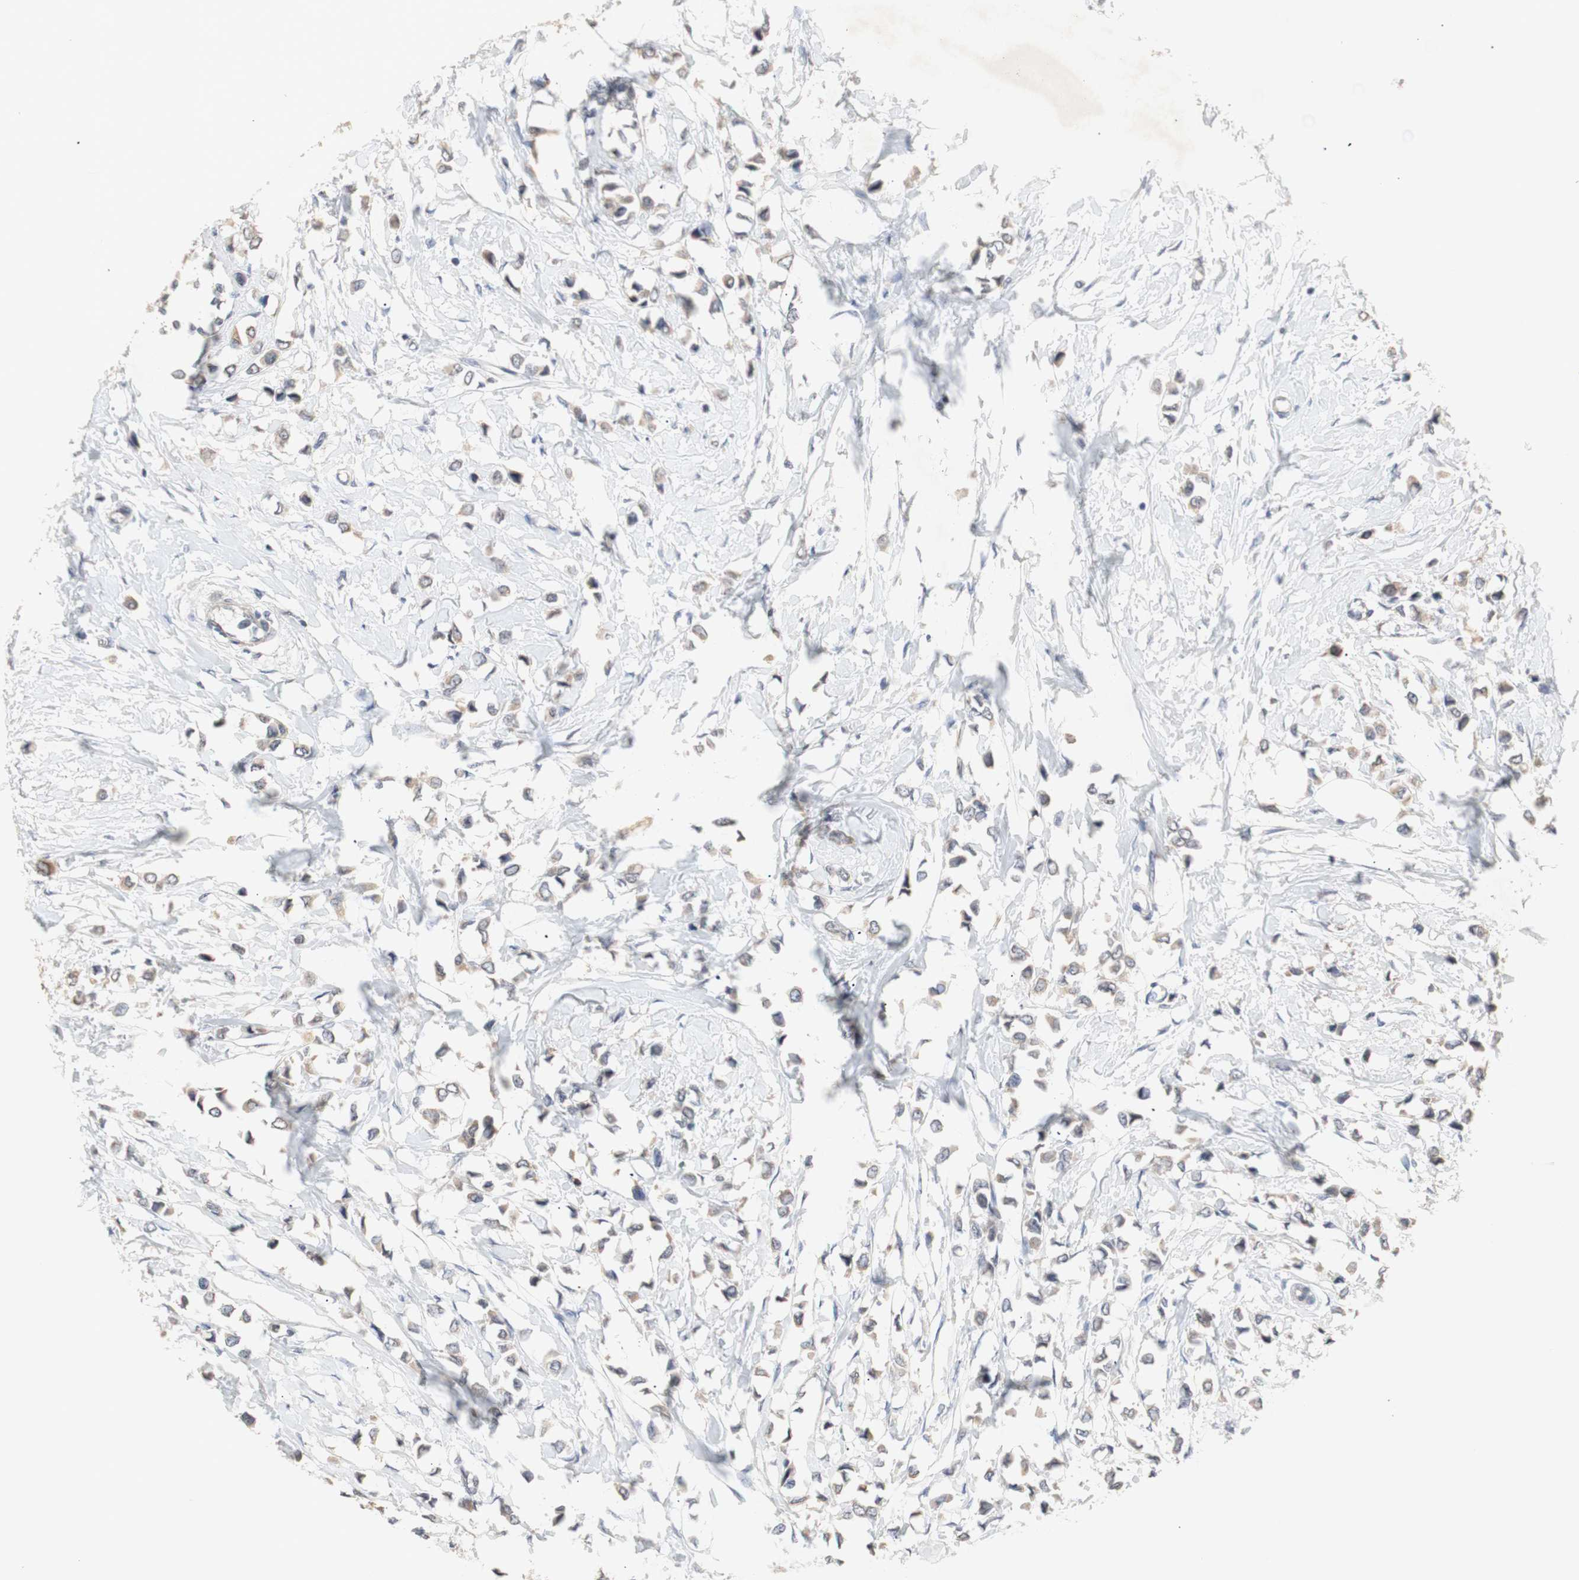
{"staining": {"intensity": "weak", "quantity": ">75%", "location": "cytoplasmic/membranous"}, "tissue": "breast cancer", "cell_type": "Tumor cells", "image_type": "cancer", "snomed": [{"axis": "morphology", "description": "Lobular carcinoma"}, {"axis": "topography", "description": "Breast"}], "caption": "A high-resolution histopathology image shows IHC staining of breast cancer, which displays weak cytoplasmic/membranous expression in approximately >75% of tumor cells. (brown staining indicates protein expression, while blue staining denotes nuclei).", "gene": "FOSB", "patient": {"sex": "female", "age": 51}}